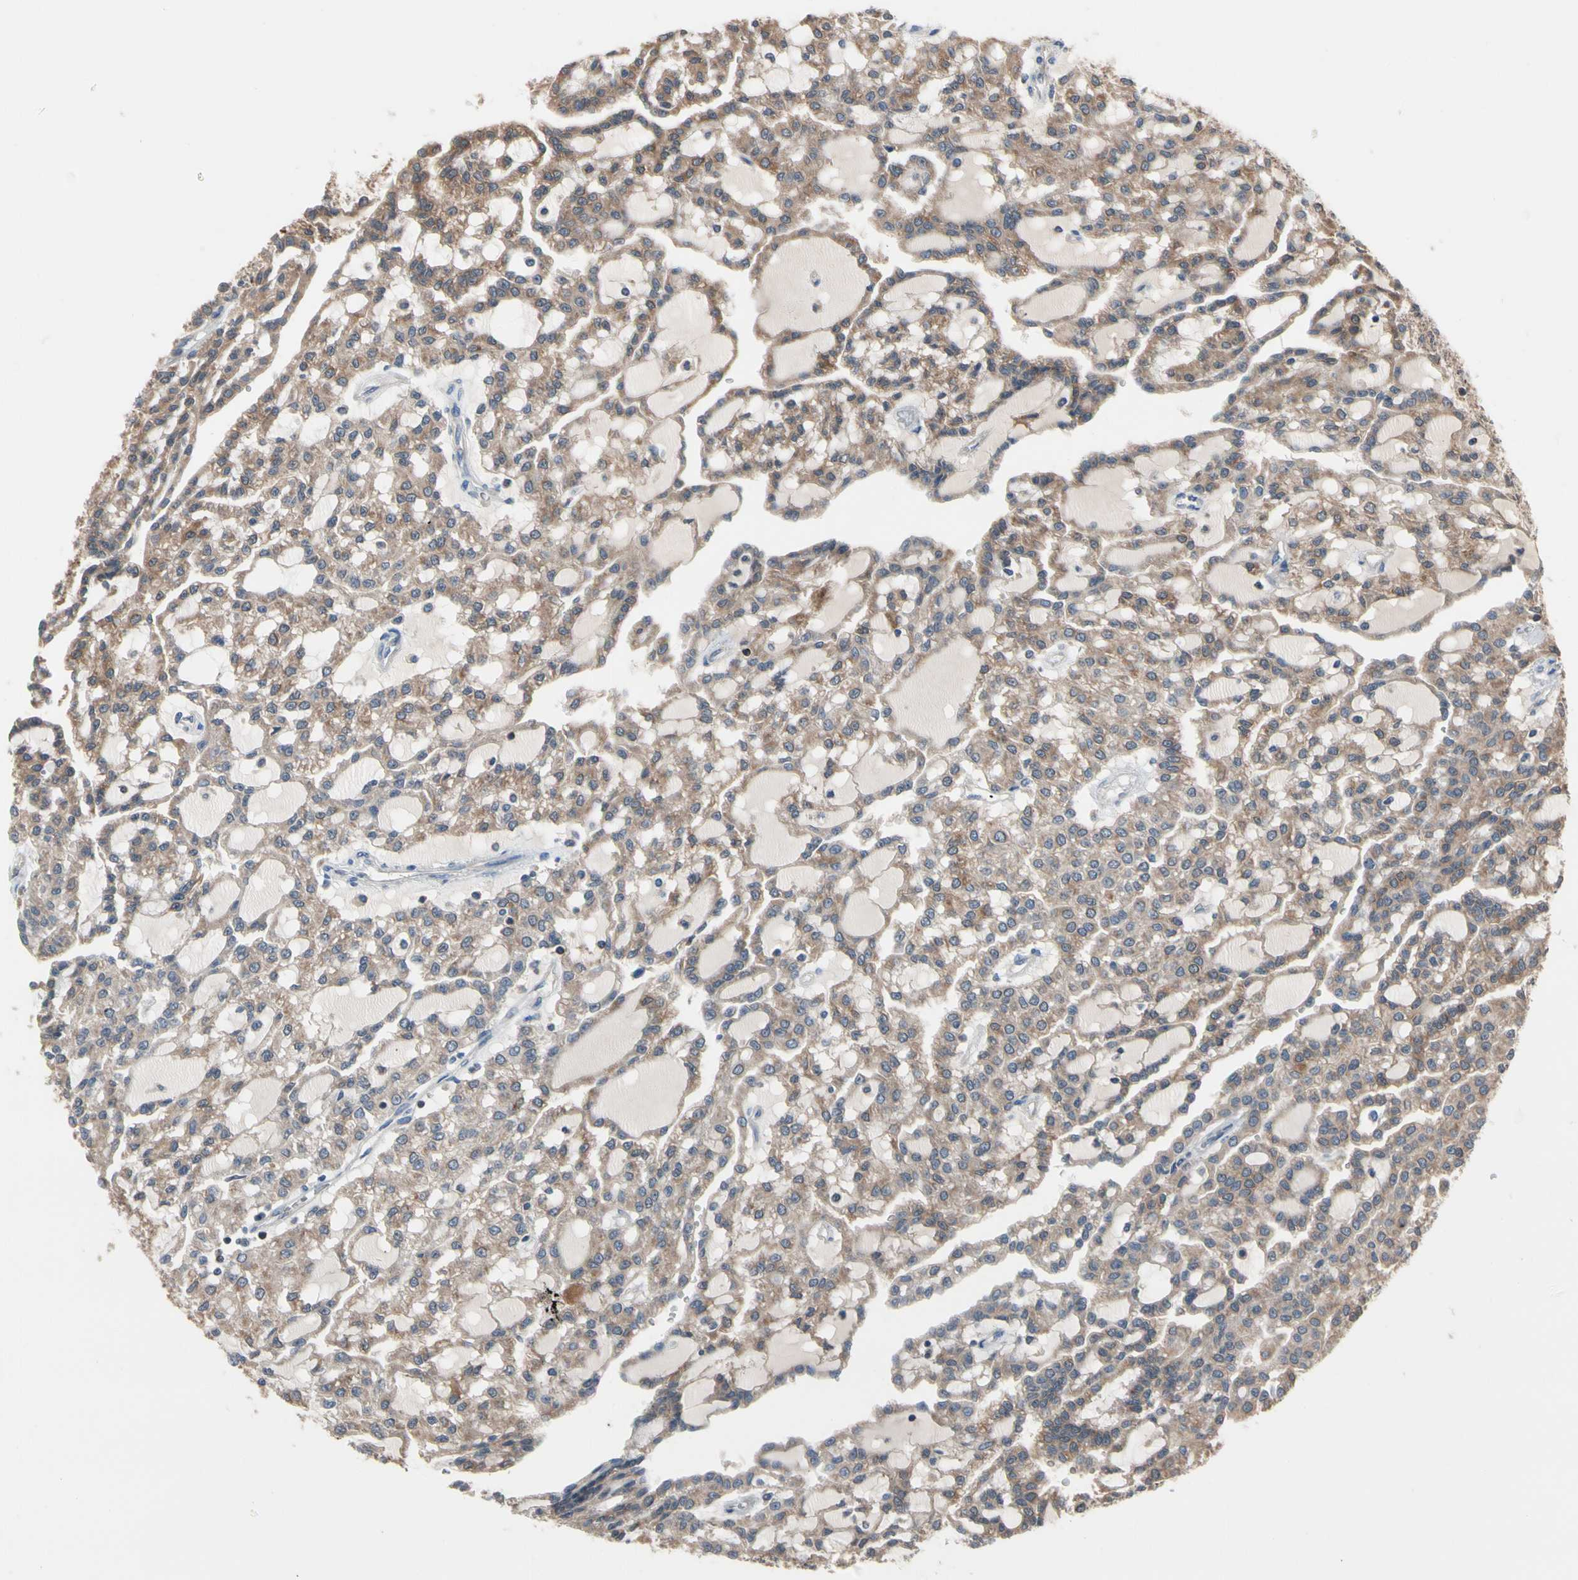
{"staining": {"intensity": "moderate", "quantity": ">75%", "location": "cytoplasmic/membranous"}, "tissue": "renal cancer", "cell_type": "Tumor cells", "image_type": "cancer", "snomed": [{"axis": "morphology", "description": "Adenocarcinoma, NOS"}, {"axis": "topography", "description": "Kidney"}], "caption": "Immunohistochemistry image of neoplastic tissue: human renal adenocarcinoma stained using immunohistochemistry reveals medium levels of moderate protein expression localized specifically in the cytoplasmic/membranous of tumor cells, appearing as a cytoplasmic/membranous brown color.", "gene": "MTHFS", "patient": {"sex": "male", "age": 63}}